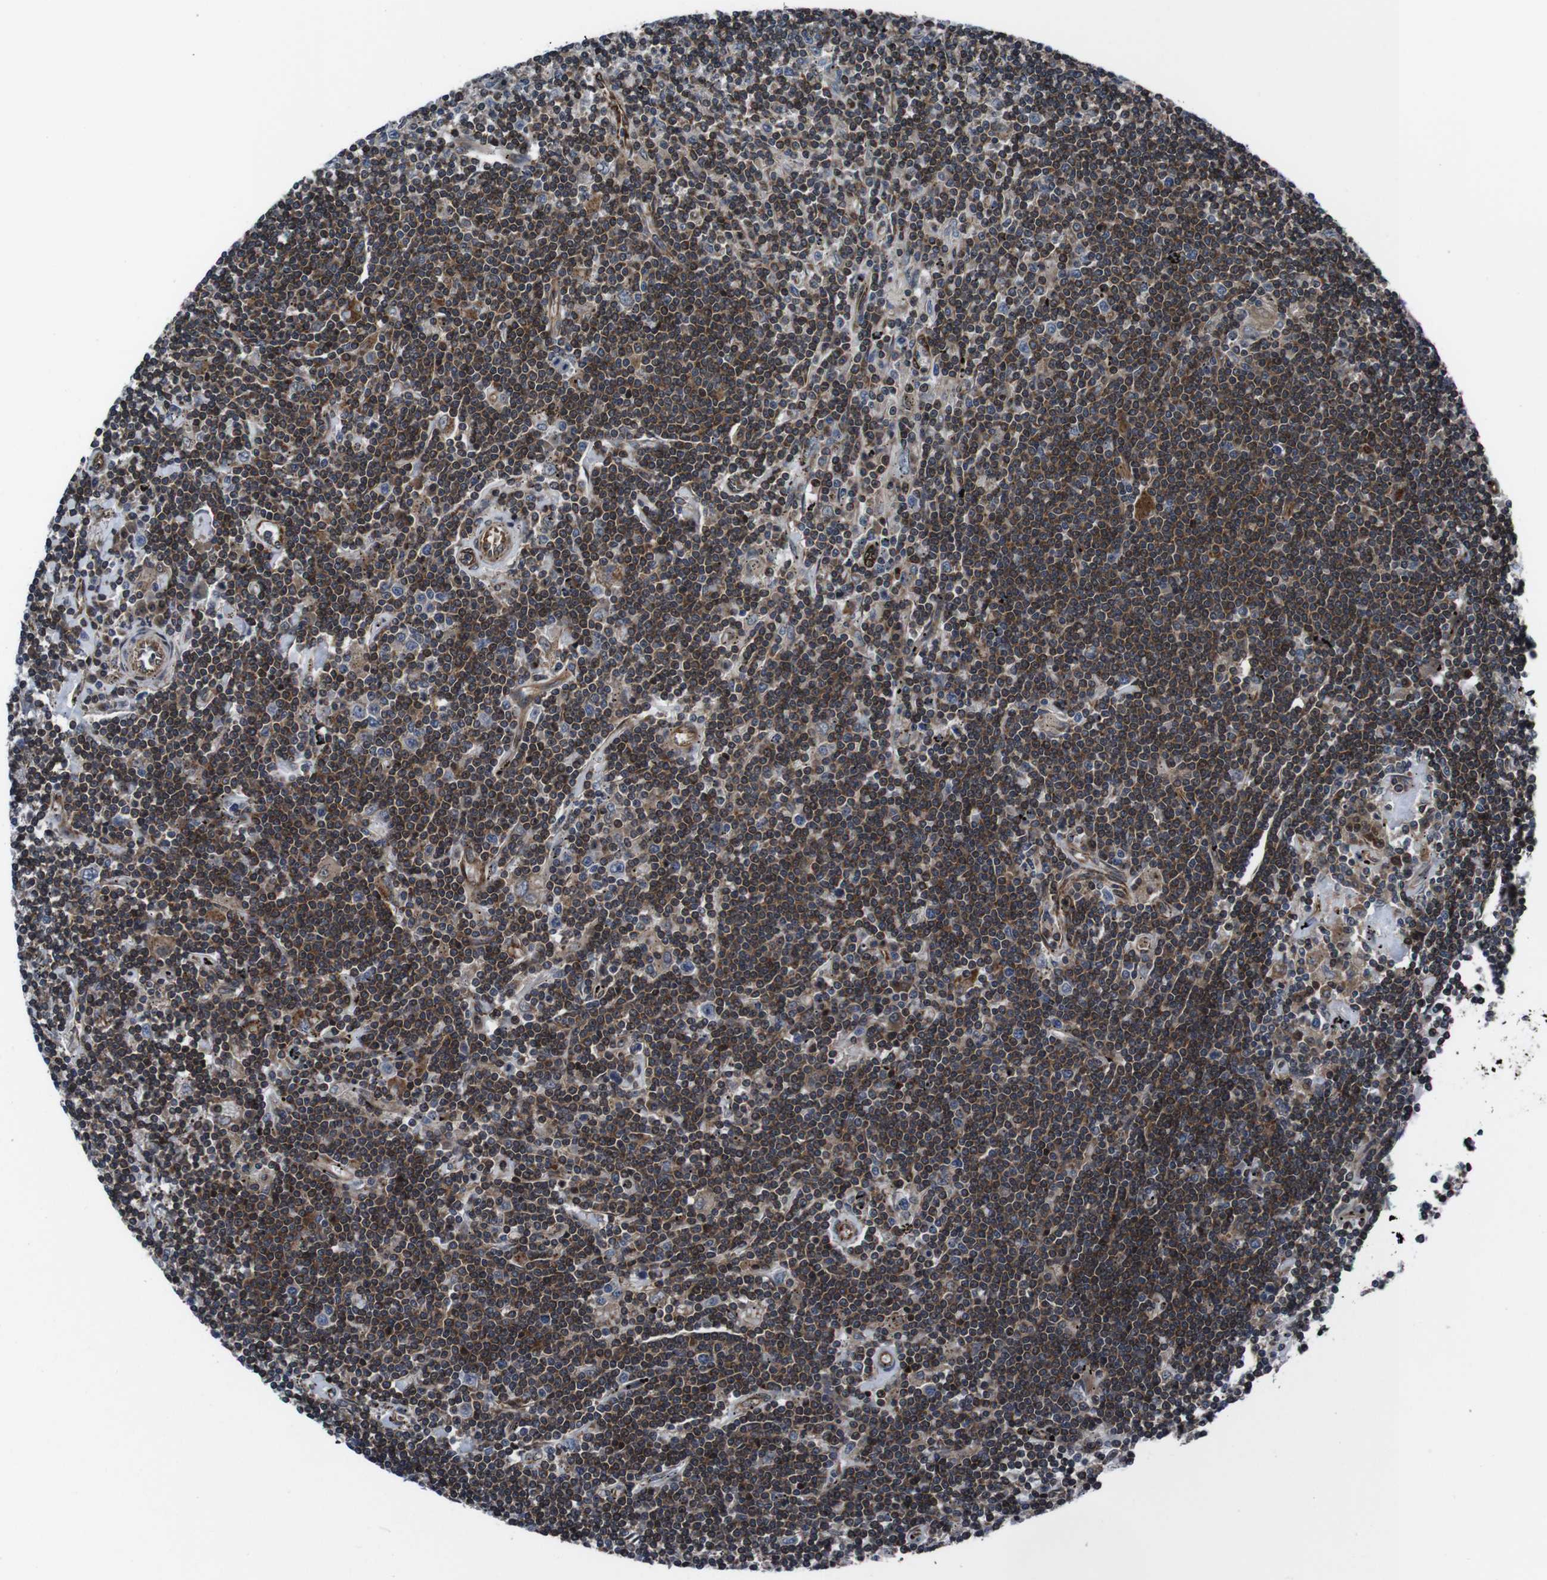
{"staining": {"intensity": "moderate", "quantity": ">75%", "location": "cytoplasmic/membranous"}, "tissue": "lymphoma", "cell_type": "Tumor cells", "image_type": "cancer", "snomed": [{"axis": "morphology", "description": "Malignant lymphoma, non-Hodgkin's type, Low grade"}, {"axis": "topography", "description": "Spleen"}], "caption": "Lymphoma tissue demonstrates moderate cytoplasmic/membranous positivity in about >75% of tumor cells Immunohistochemistry stains the protein of interest in brown and the nuclei are stained blue.", "gene": "EIF4A2", "patient": {"sex": "male", "age": 76}}